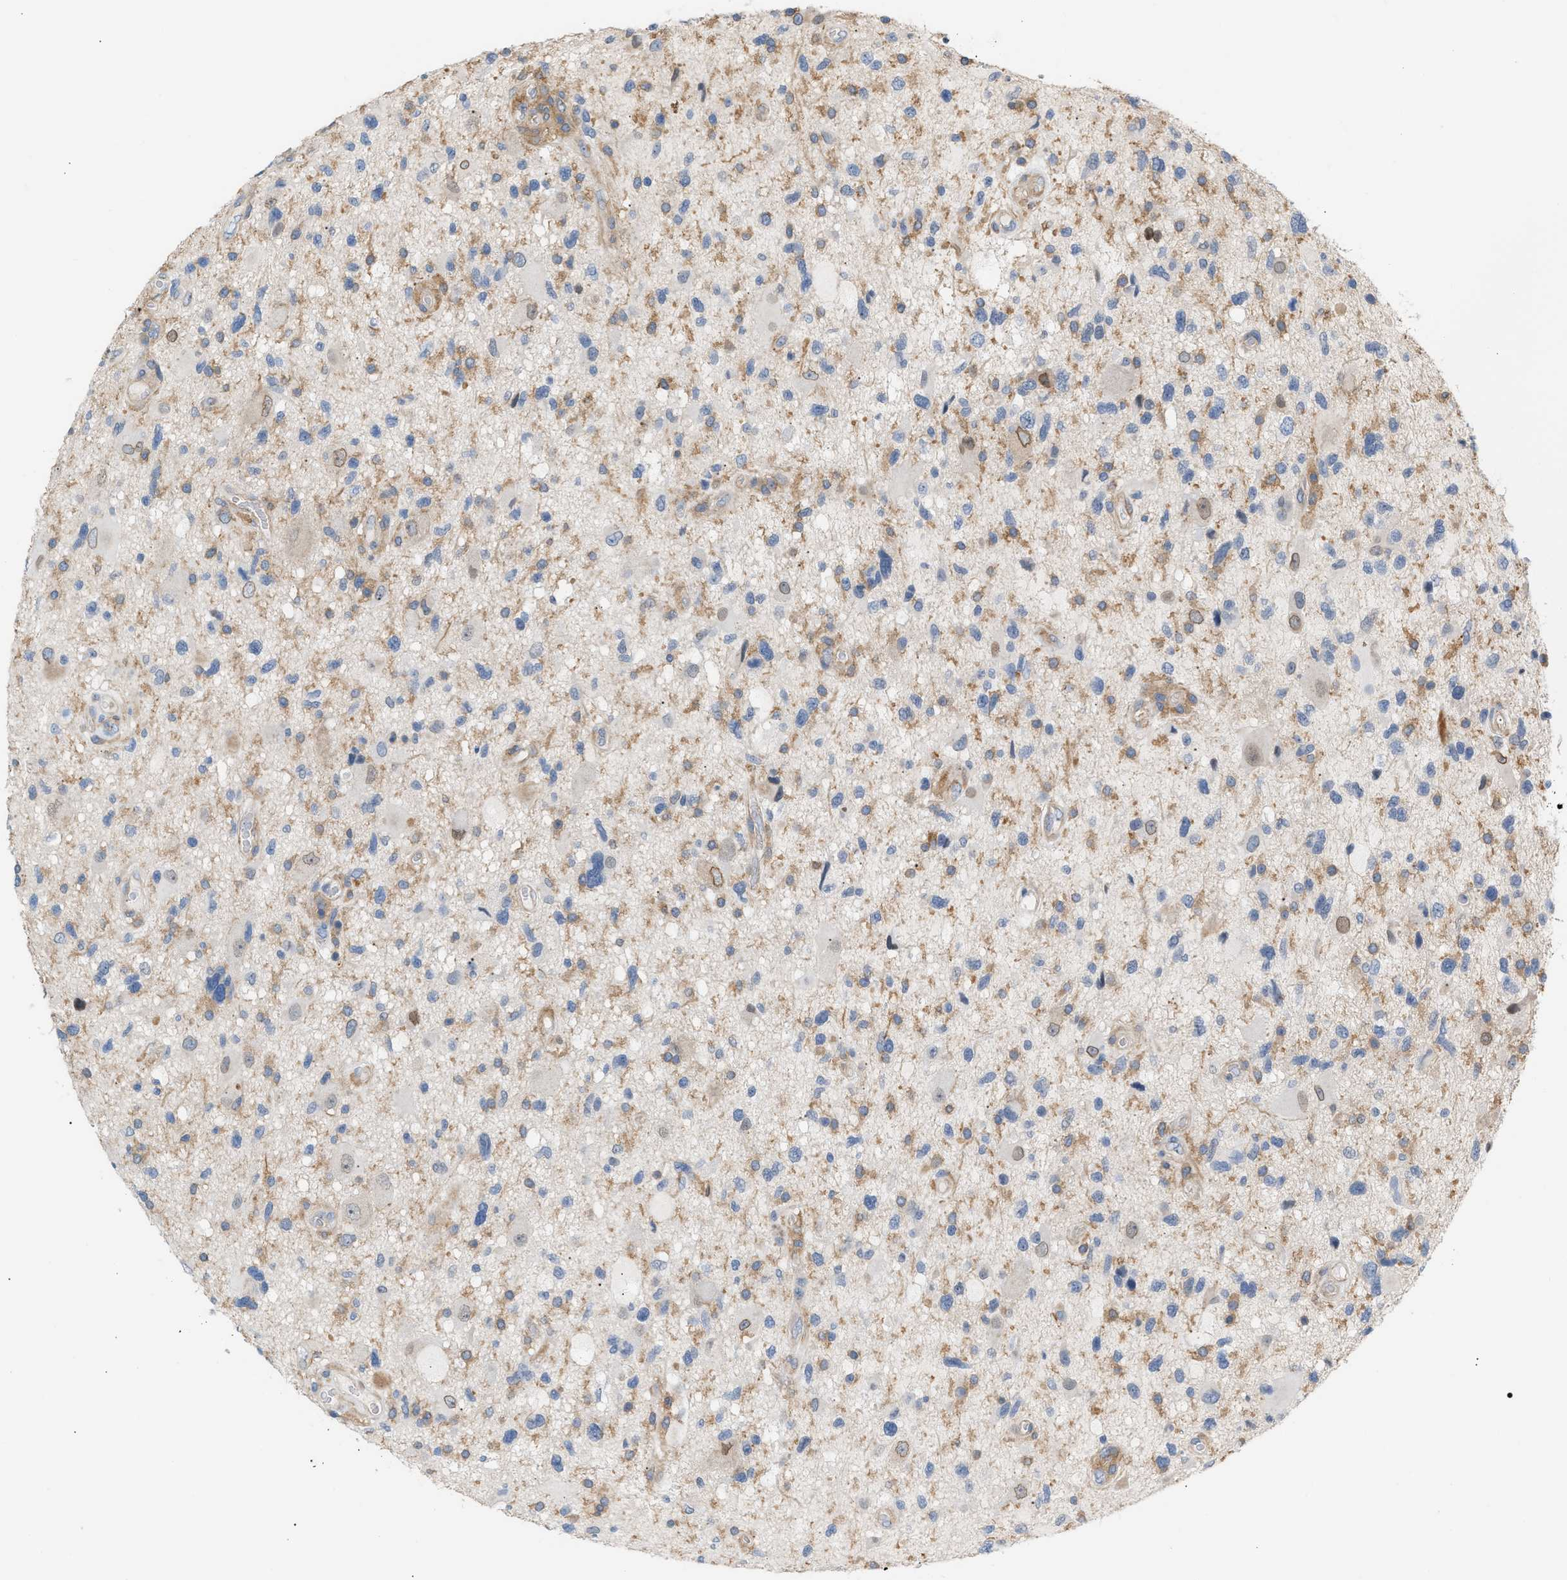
{"staining": {"intensity": "moderate", "quantity": "<25%", "location": "cytoplasmic/membranous"}, "tissue": "glioma", "cell_type": "Tumor cells", "image_type": "cancer", "snomed": [{"axis": "morphology", "description": "Glioma, malignant, High grade"}, {"axis": "topography", "description": "Brain"}], "caption": "Malignant high-grade glioma stained for a protein (brown) shows moderate cytoplasmic/membranous positive expression in about <25% of tumor cells.", "gene": "LRCH1", "patient": {"sex": "male", "age": 33}}